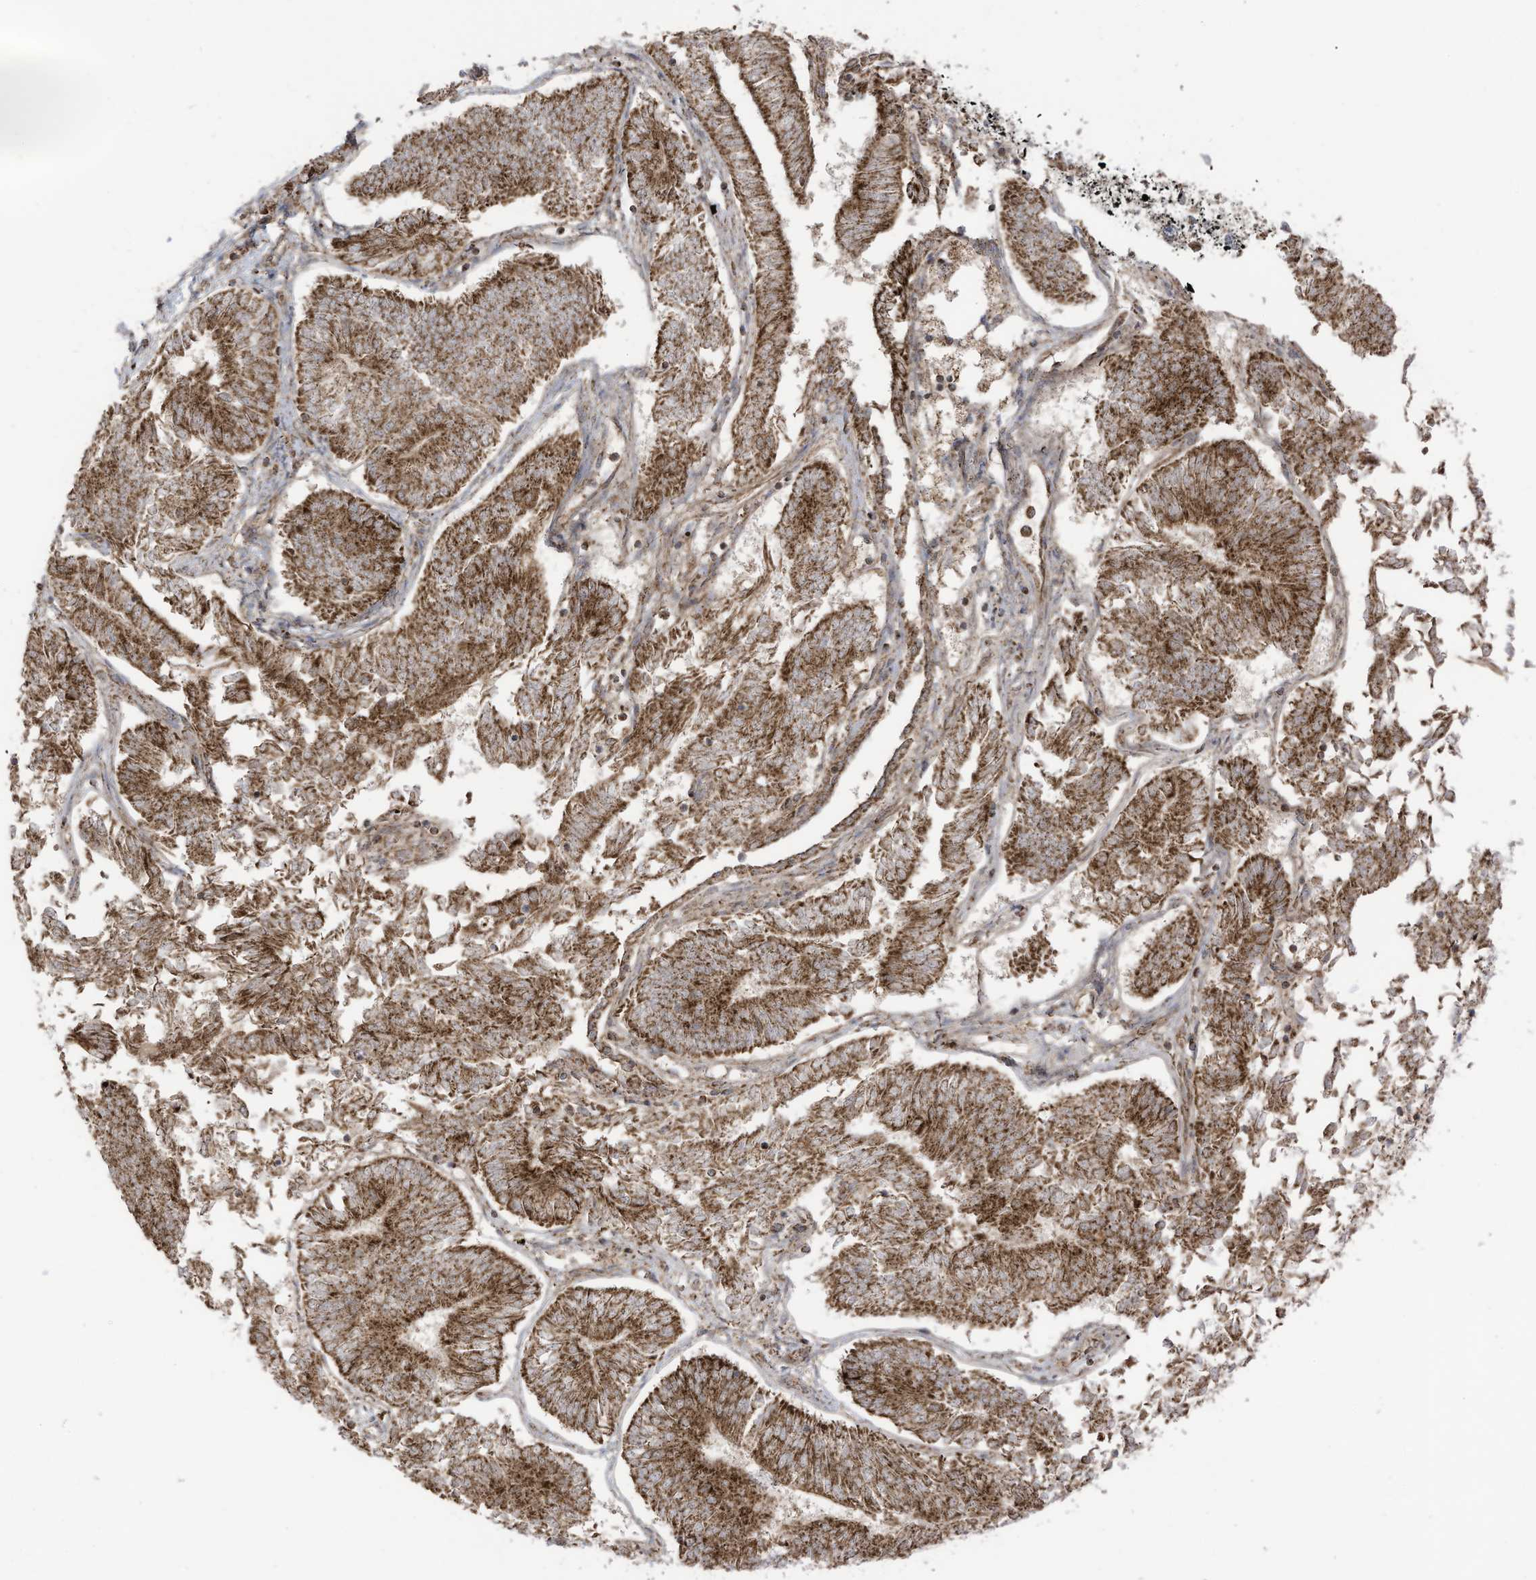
{"staining": {"intensity": "strong", "quantity": ">75%", "location": "cytoplasmic/membranous"}, "tissue": "endometrial cancer", "cell_type": "Tumor cells", "image_type": "cancer", "snomed": [{"axis": "morphology", "description": "Adenocarcinoma, NOS"}, {"axis": "topography", "description": "Endometrium"}], "caption": "Approximately >75% of tumor cells in human adenocarcinoma (endometrial) reveal strong cytoplasmic/membranous protein expression as visualized by brown immunohistochemical staining.", "gene": "REPS1", "patient": {"sex": "female", "age": 58}}